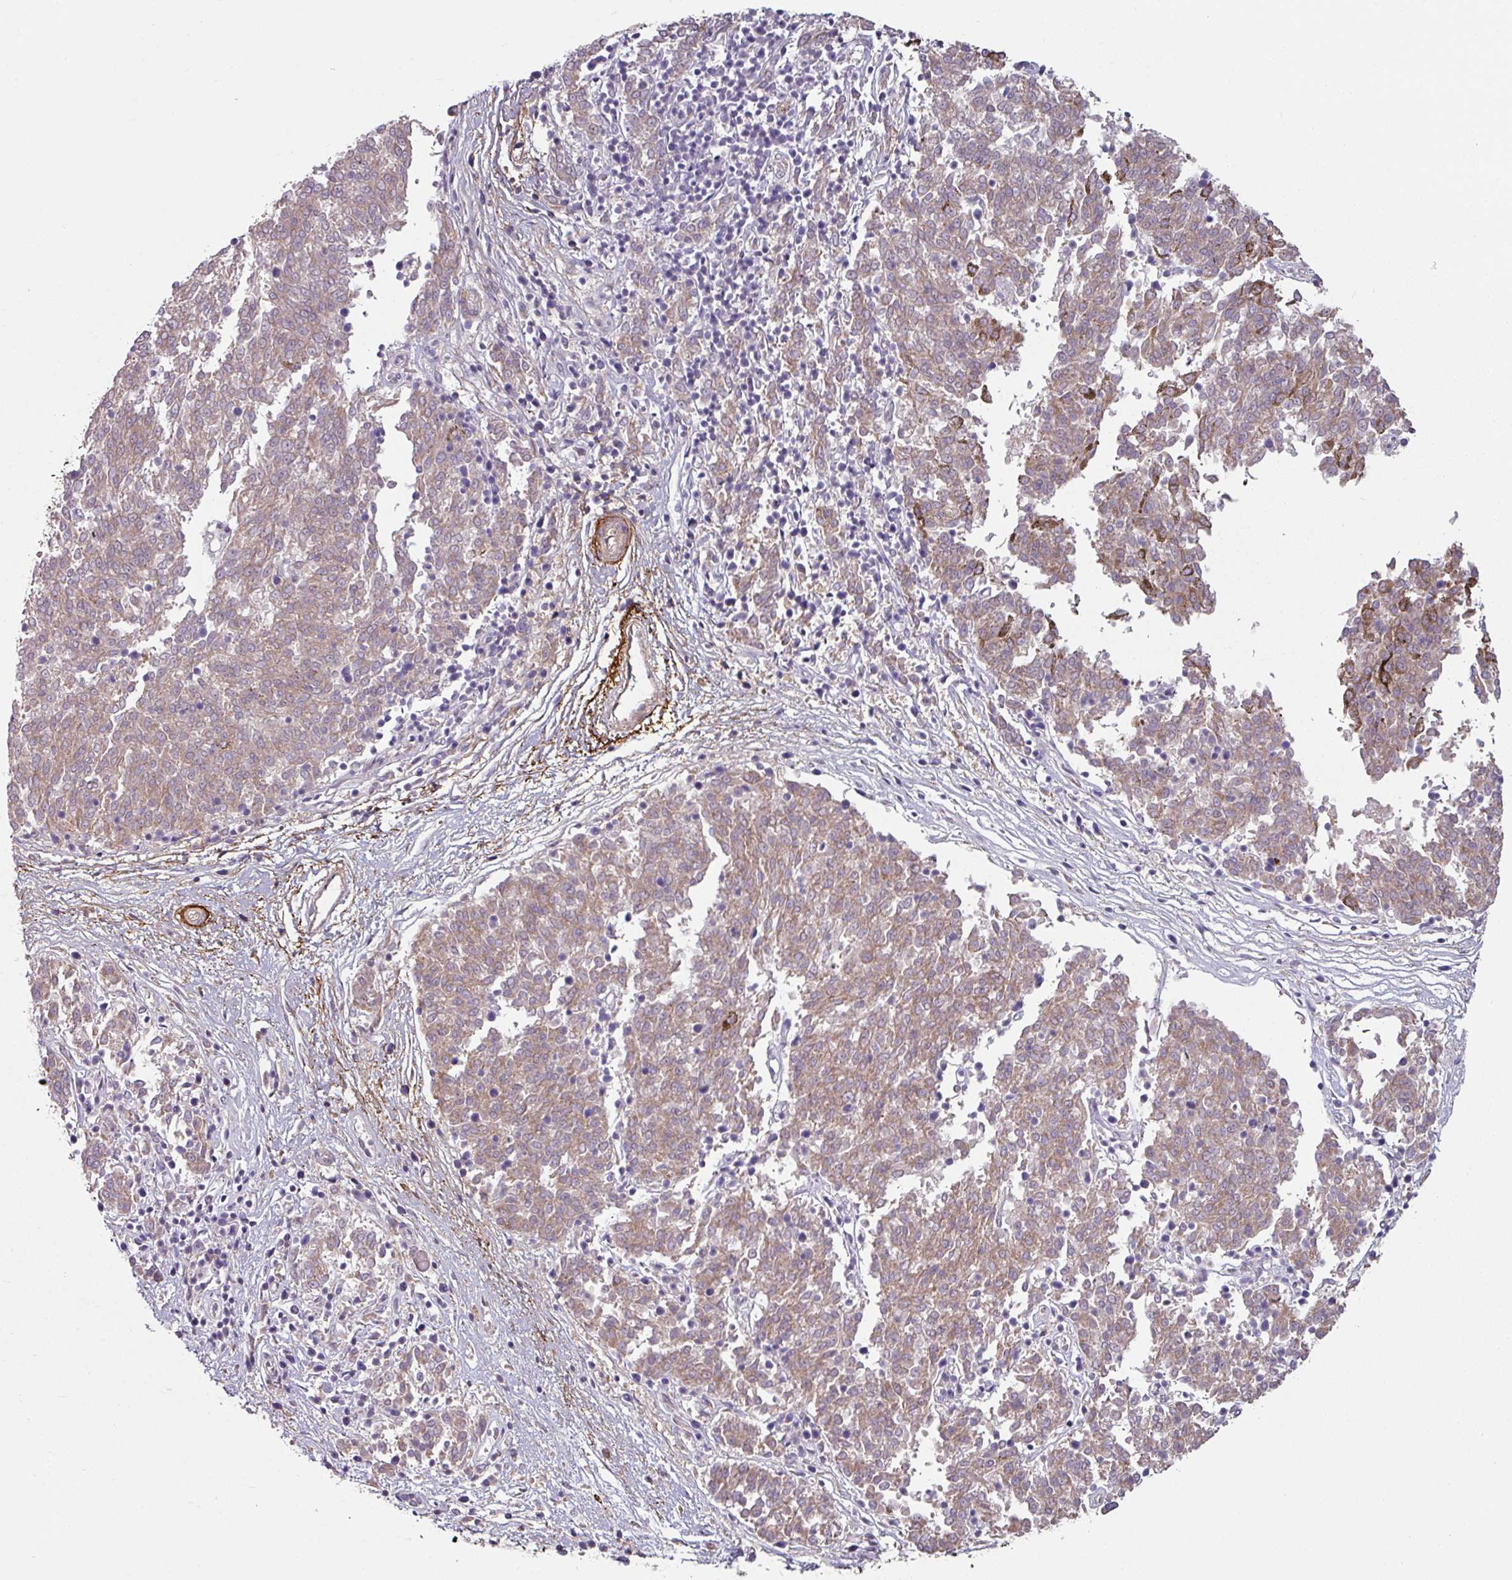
{"staining": {"intensity": "moderate", "quantity": "25%-75%", "location": "cytoplasmic/membranous"}, "tissue": "melanoma", "cell_type": "Tumor cells", "image_type": "cancer", "snomed": [{"axis": "morphology", "description": "Malignant melanoma, NOS"}, {"axis": "topography", "description": "Skin"}], "caption": "Melanoma was stained to show a protein in brown. There is medium levels of moderate cytoplasmic/membranous staining in approximately 25%-75% of tumor cells. (IHC, brightfield microscopy, high magnification).", "gene": "MTMR14", "patient": {"sex": "female", "age": 72}}